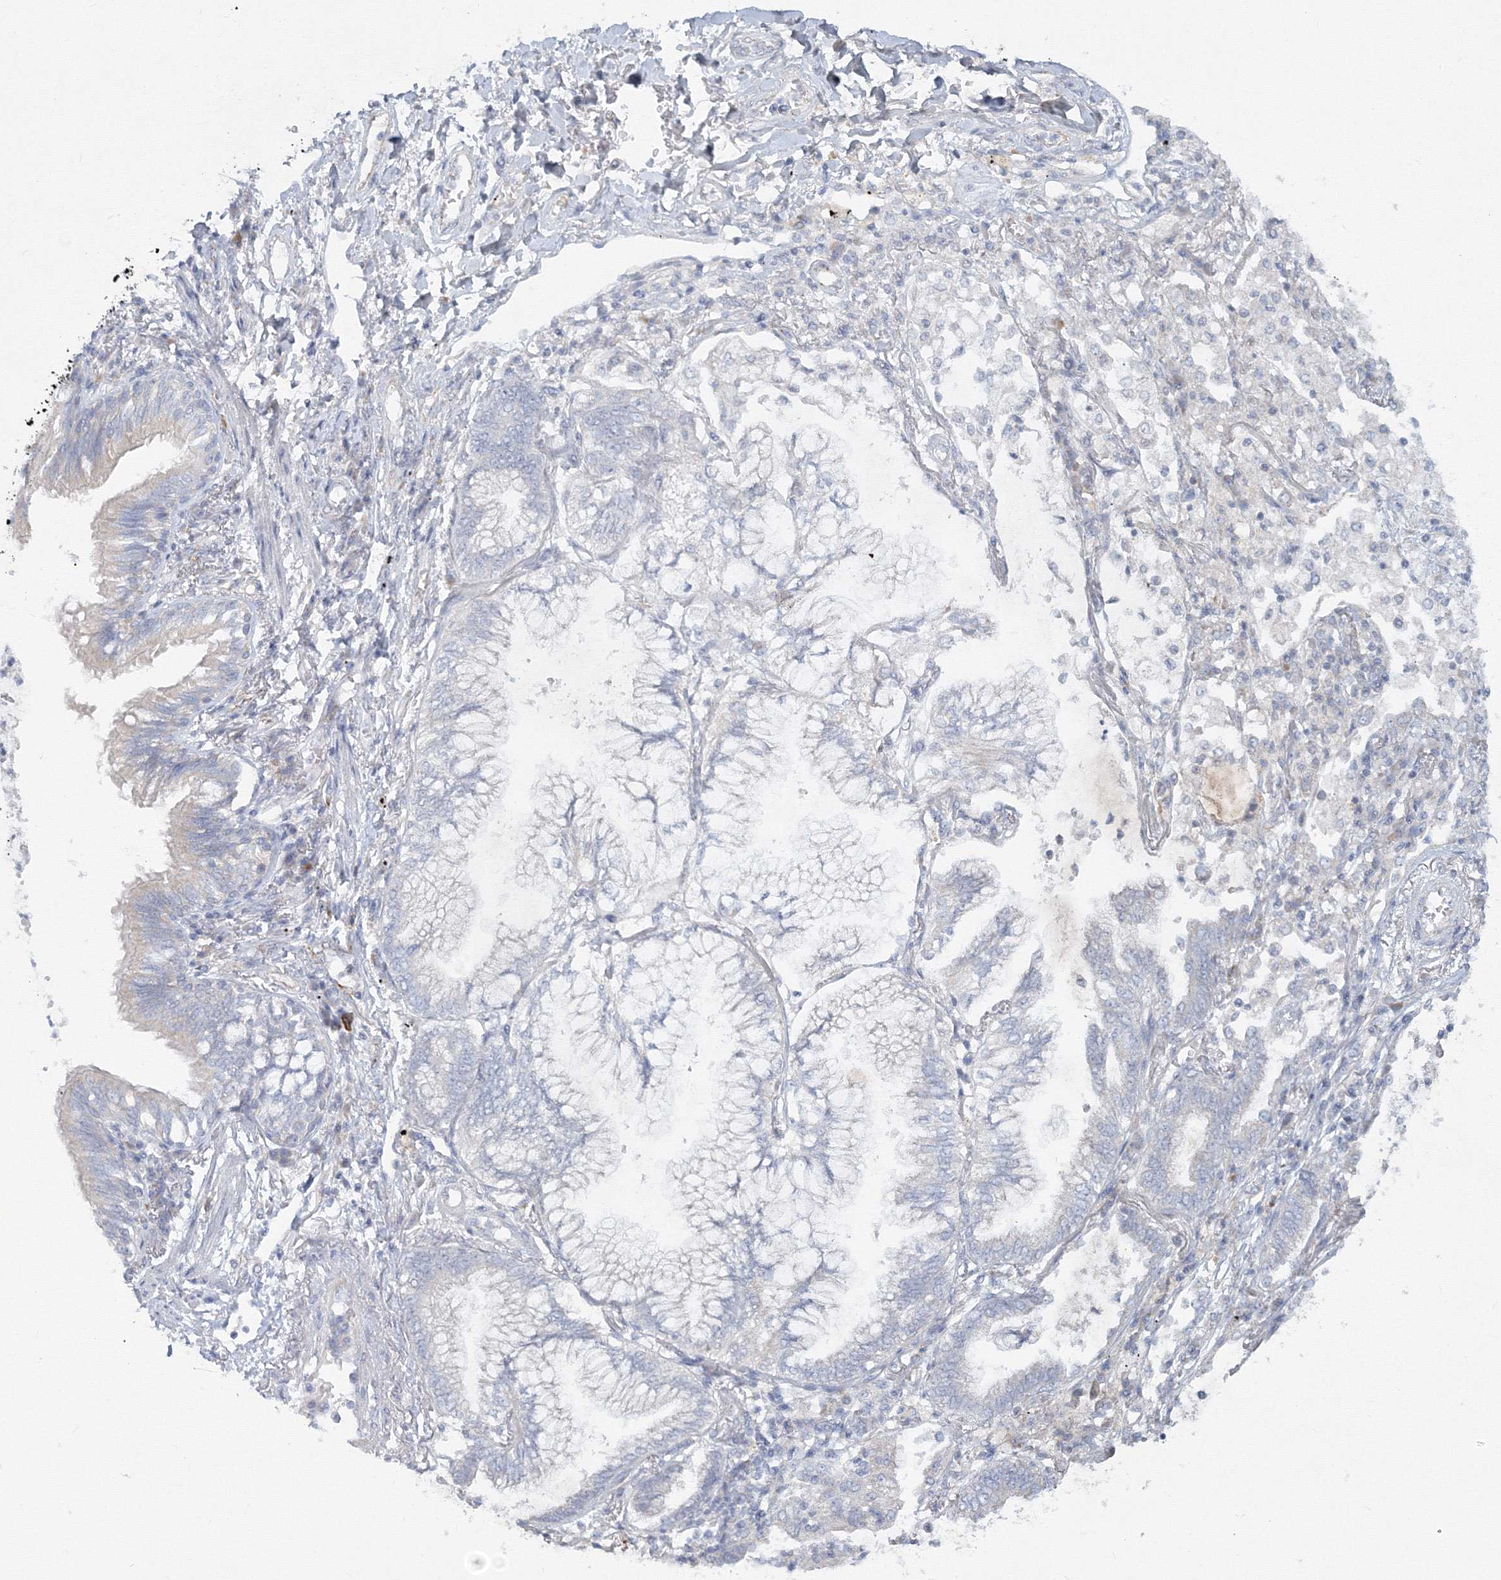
{"staining": {"intensity": "negative", "quantity": "none", "location": "none"}, "tissue": "lung cancer", "cell_type": "Tumor cells", "image_type": "cancer", "snomed": [{"axis": "morphology", "description": "Adenocarcinoma, NOS"}, {"axis": "topography", "description": "Lung"}], "caption": "The photomicrograph reveals no staining of tumor cells in lung cancer.", "gene": "WDR49", "patient": {"sex": "female", "age": 70}}